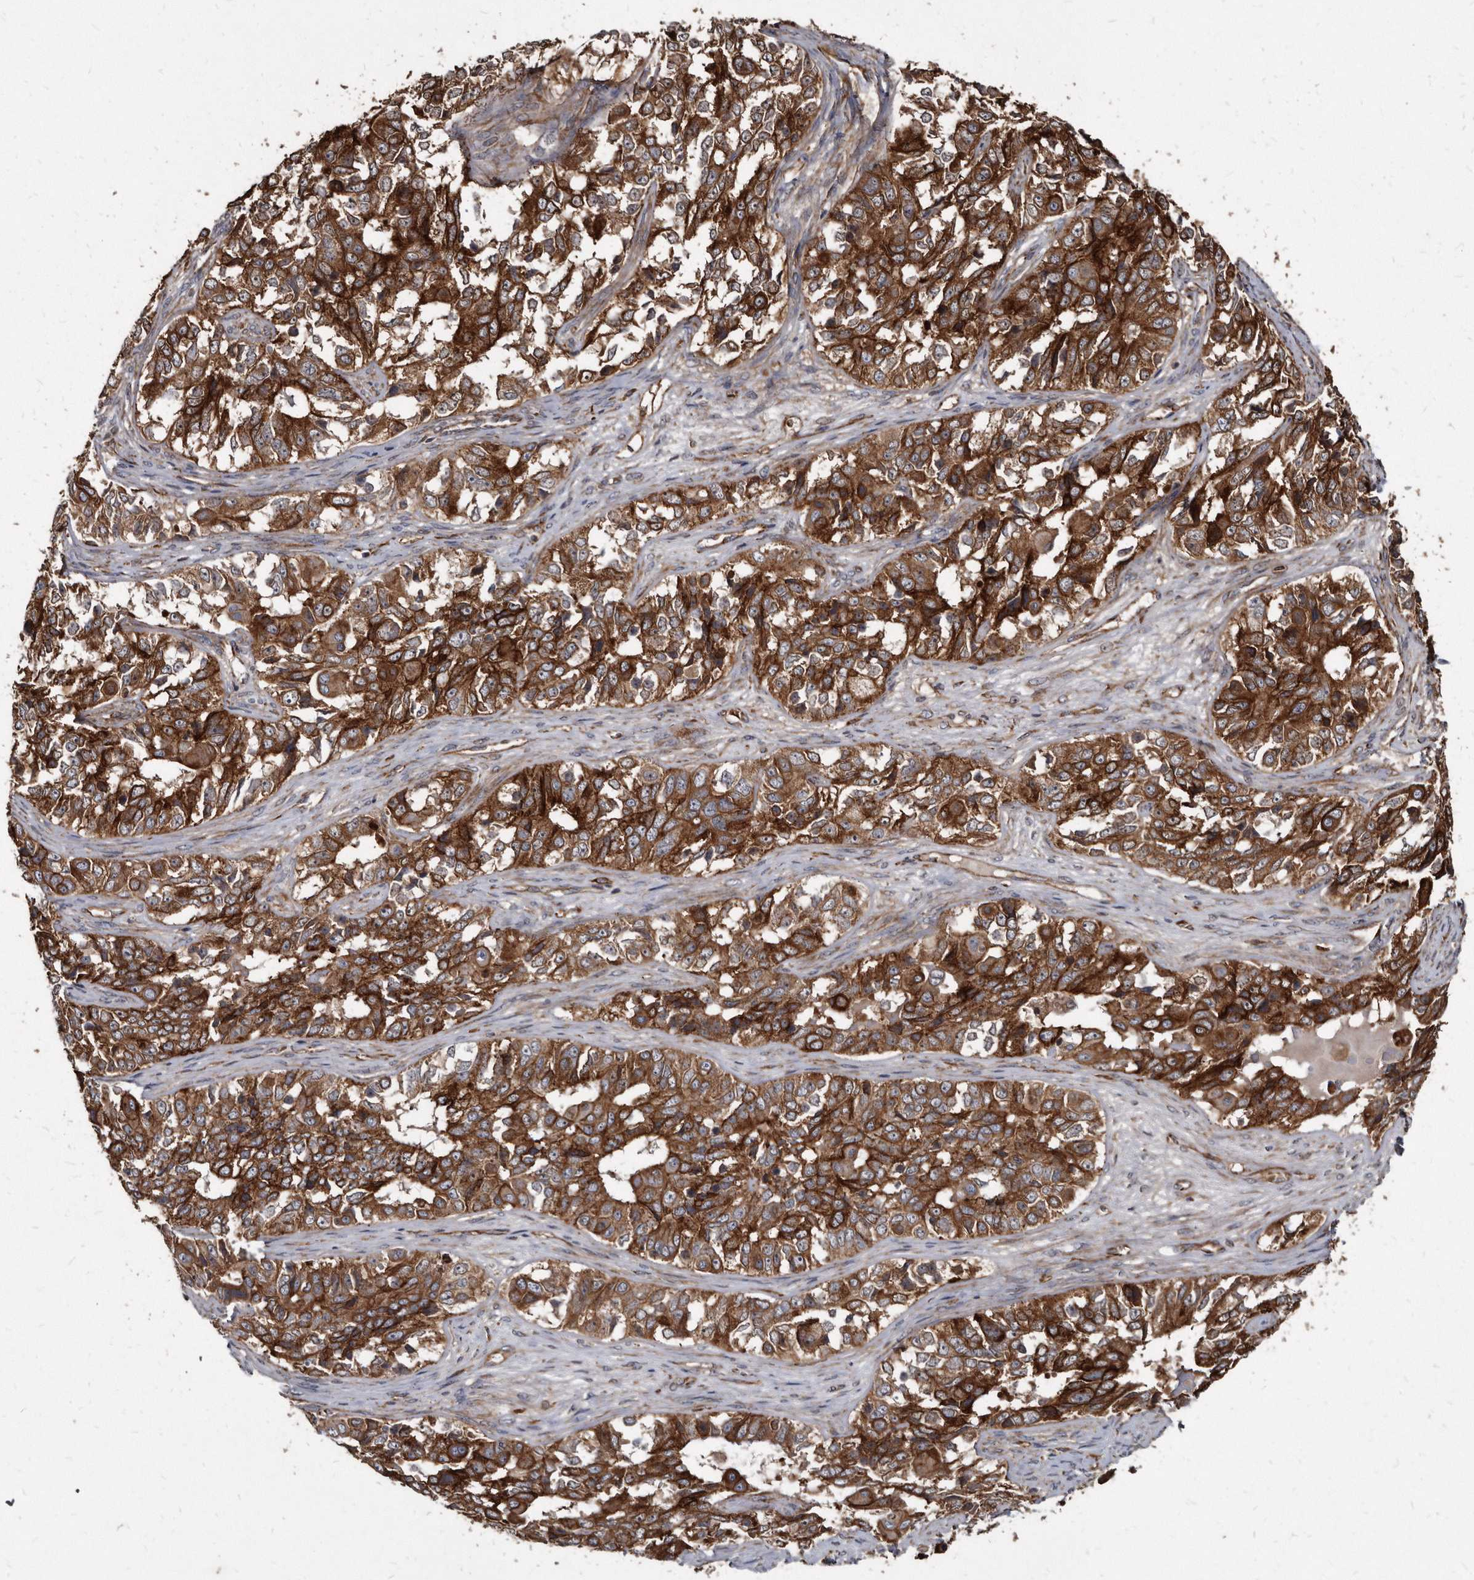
{"staining": {"intensity": "strong", "quantity": ">75%", "location": "cytoplasmic/membranous"}, "tissue": "ovarian cancer", "cell_type": "Tumor cells", "image_type": "cancer", "snomed": [{"axis": "morphology", "description": "Carcinoma, endometroid"}, {"axis": "topography", "description": "Ovary"}], "caption": "A micrograph of ovarian endometroid carcinoma stained for a protein reveals strong cytoplasmic/membranous brown staining in tumor cells.", "gene": "KCTD20", "patient": {"sex": "female", "age": 51}}